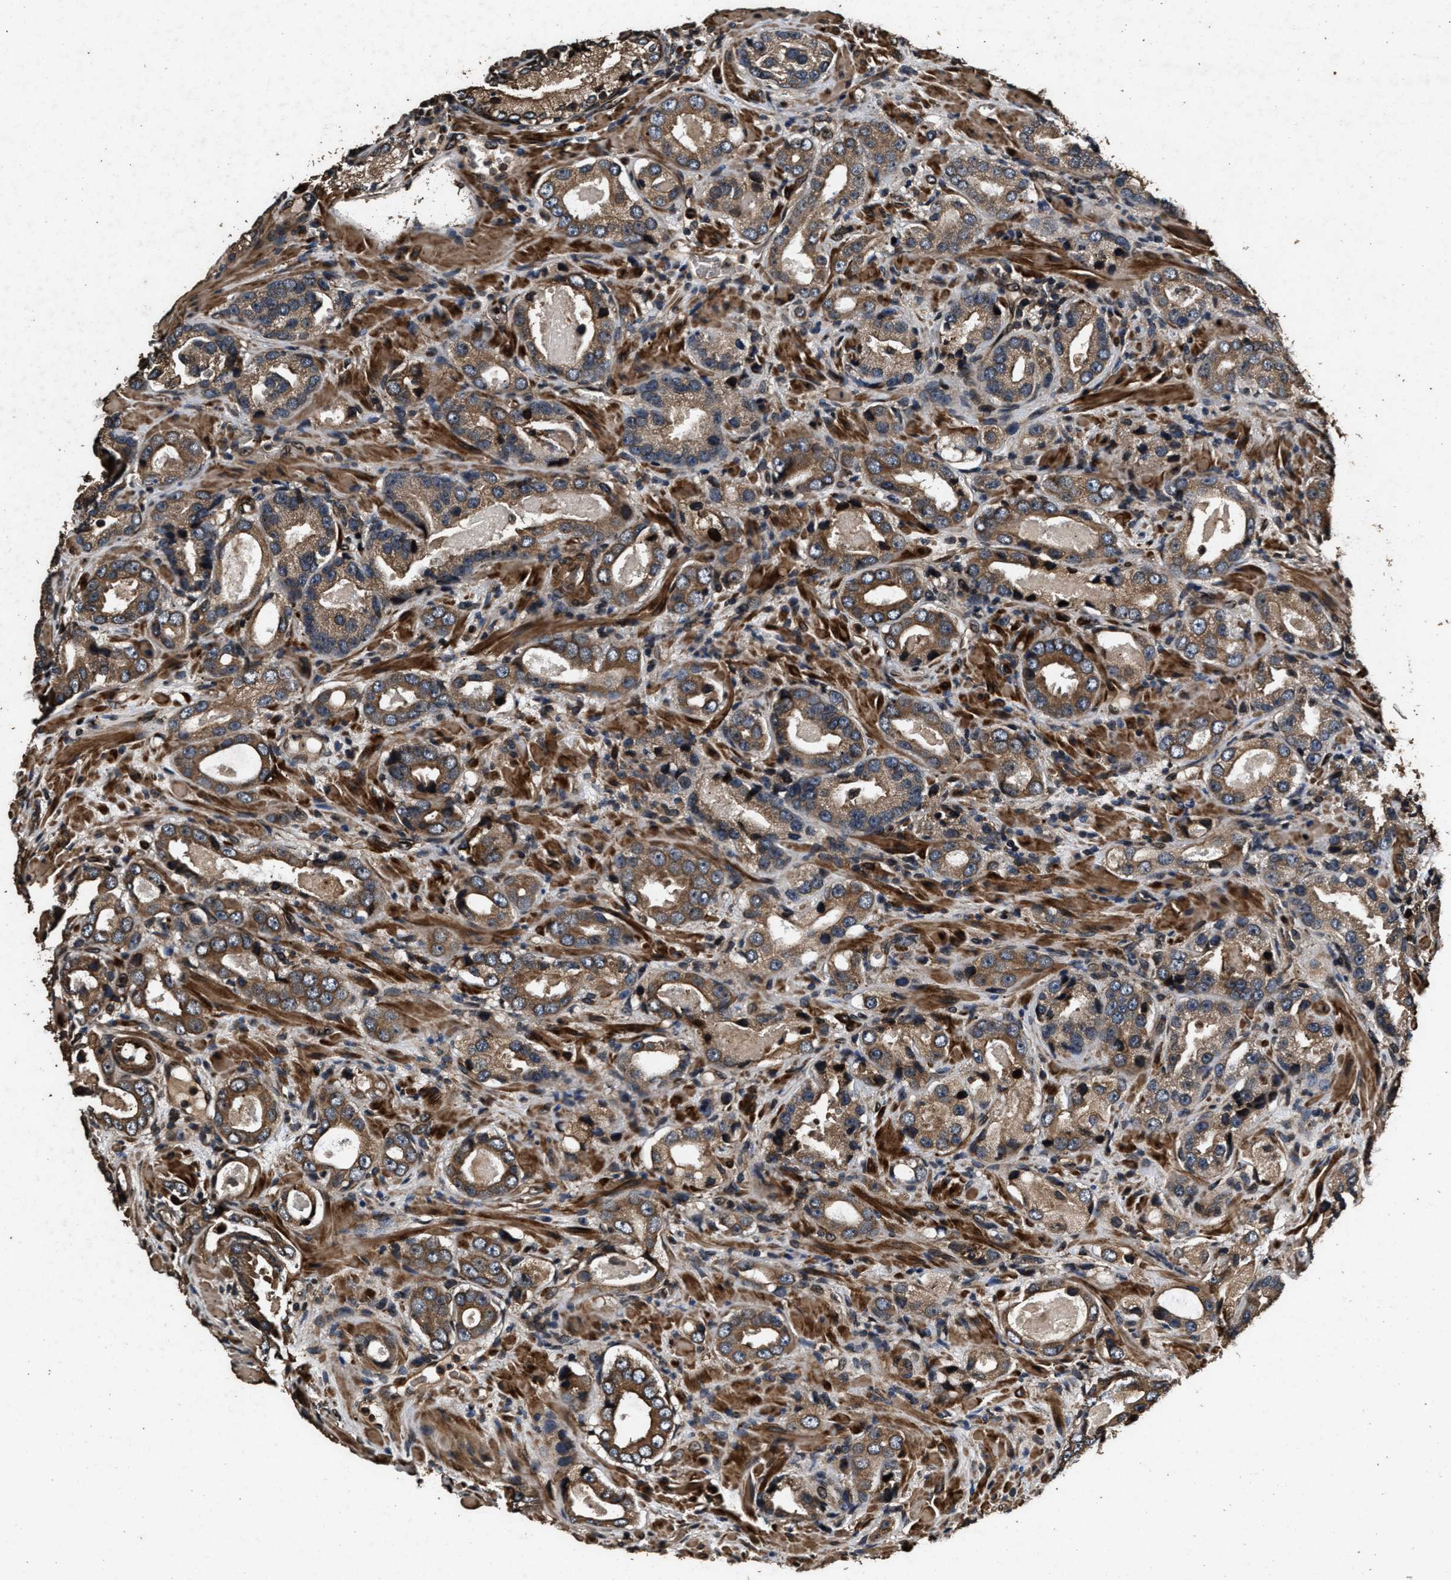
{"staining": {"intensity": "moderate", "quantity": ">75%", "location": "cytoplasmic/membranous"}, "tissue": "prostate cancer", "cell_type": "Tumor cells", "image_type": "cancer", "snomed": [{"axis": "morphology", "description": "Adenocarcinoma, High grade"}, {"axis": "topography", "description": "Prostate"}], "caption": "Tumor cells exhibit medium levels of moderate cytoplasmic/membranous positivity in about >75% of cells in human prostate cancer (adenocarcinoma (high-grade)).", "gene": "ACCS", "patient": {"sex": "male", "age": 63}}